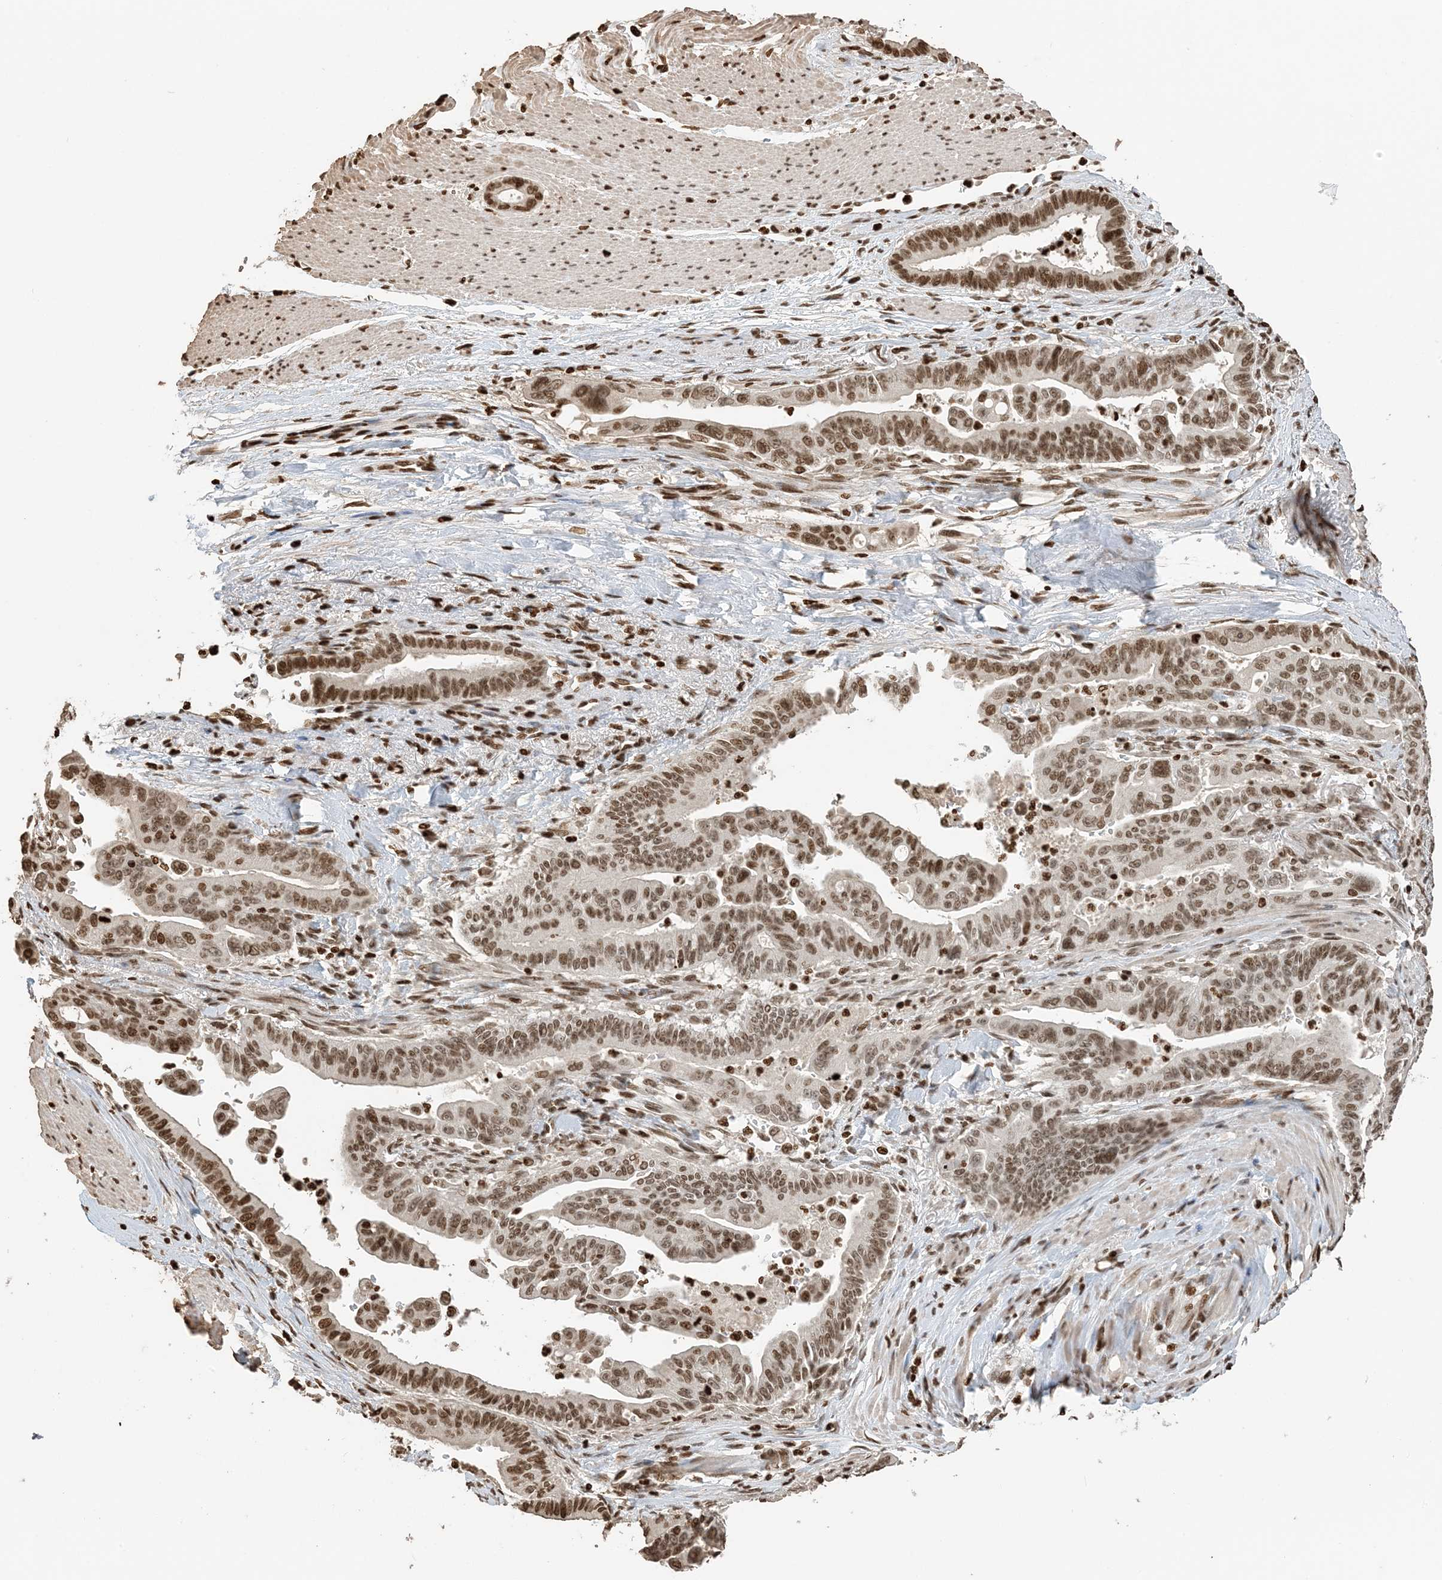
{"staining": {"intensity": "moderate", "quantity": ">75%", "location": "nuclear"}, "tissue": "pancreatic cancer", "cell_type": "Tumor cells", "image_type": "cancer", "snomed": [{"axis": "morphology", "description": "Adenocarcinoma, NOS"}, {"axis": "topography", "description": "Pancreas"}], "caption": "The histopathology image shows immunohistochemical staining of adenocarcinoma (pancreatic). There is moderate nuclear positivity is identified in approximately >75% of tumor cells.", "gene": "H3-3B", "patient": {"sex": "male", "age": 70}}